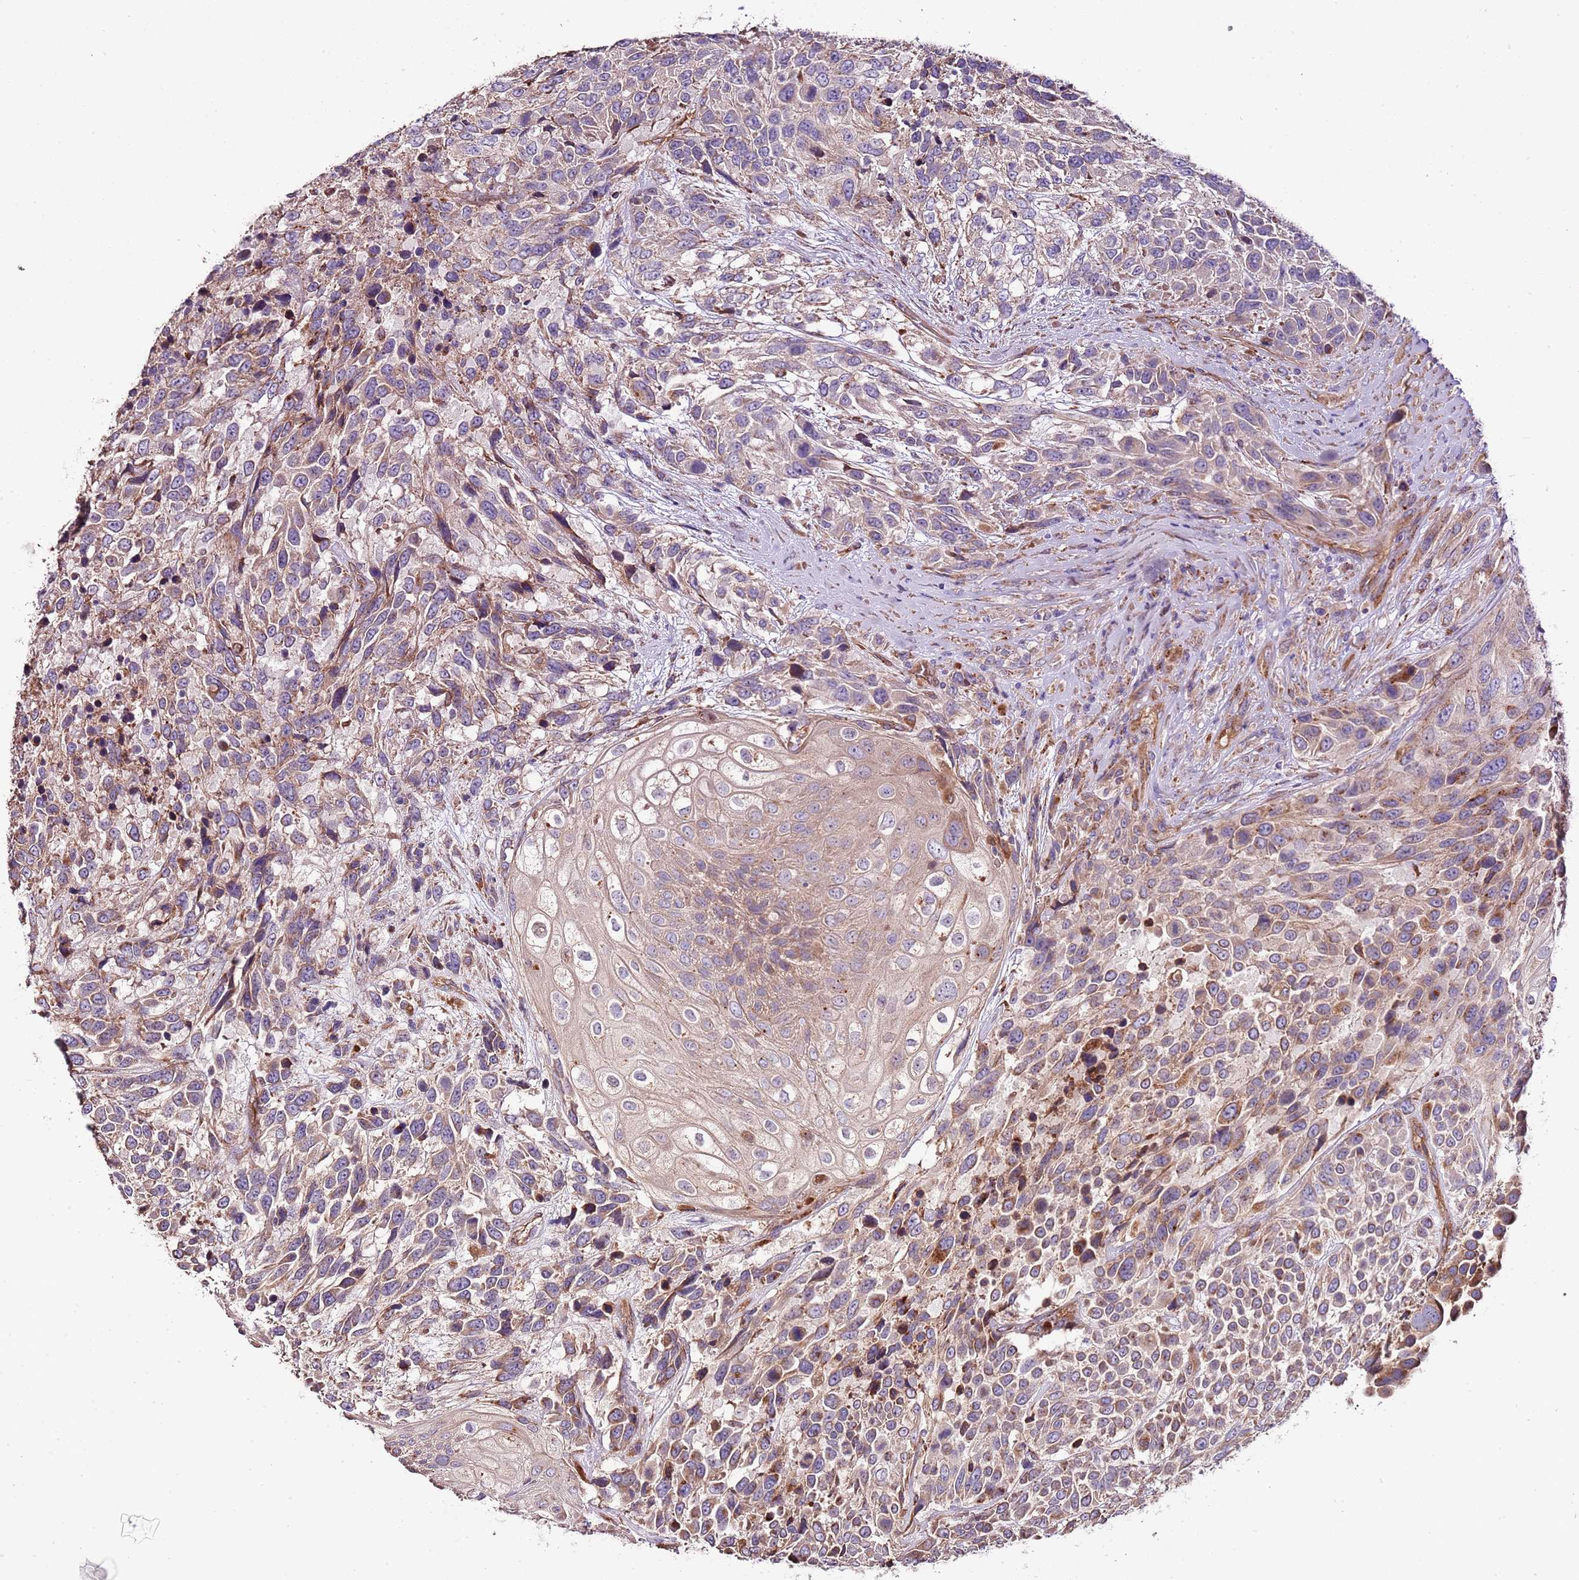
{"staining": {"intensity": "moderate", "quantity": "<25%", "location": "cytoplasmic/membranous"}, "tissue": "urothelial cancer", "cell_type": "Tumor cells", "image_type": "cancer", "snomed": [{"axis": "morphology", "description": "Urothelial carcinoma, High grade"}, {"axis": "topography", "description": "Urinary bladder"}], "caption": "Protein staining demonstrates moderate cytoplasmic/membranous expression in about <25% of tumor cells in urothelial cancer.", "gene": "DOCK6", "patient": {"sex": "female", "age": 70}}